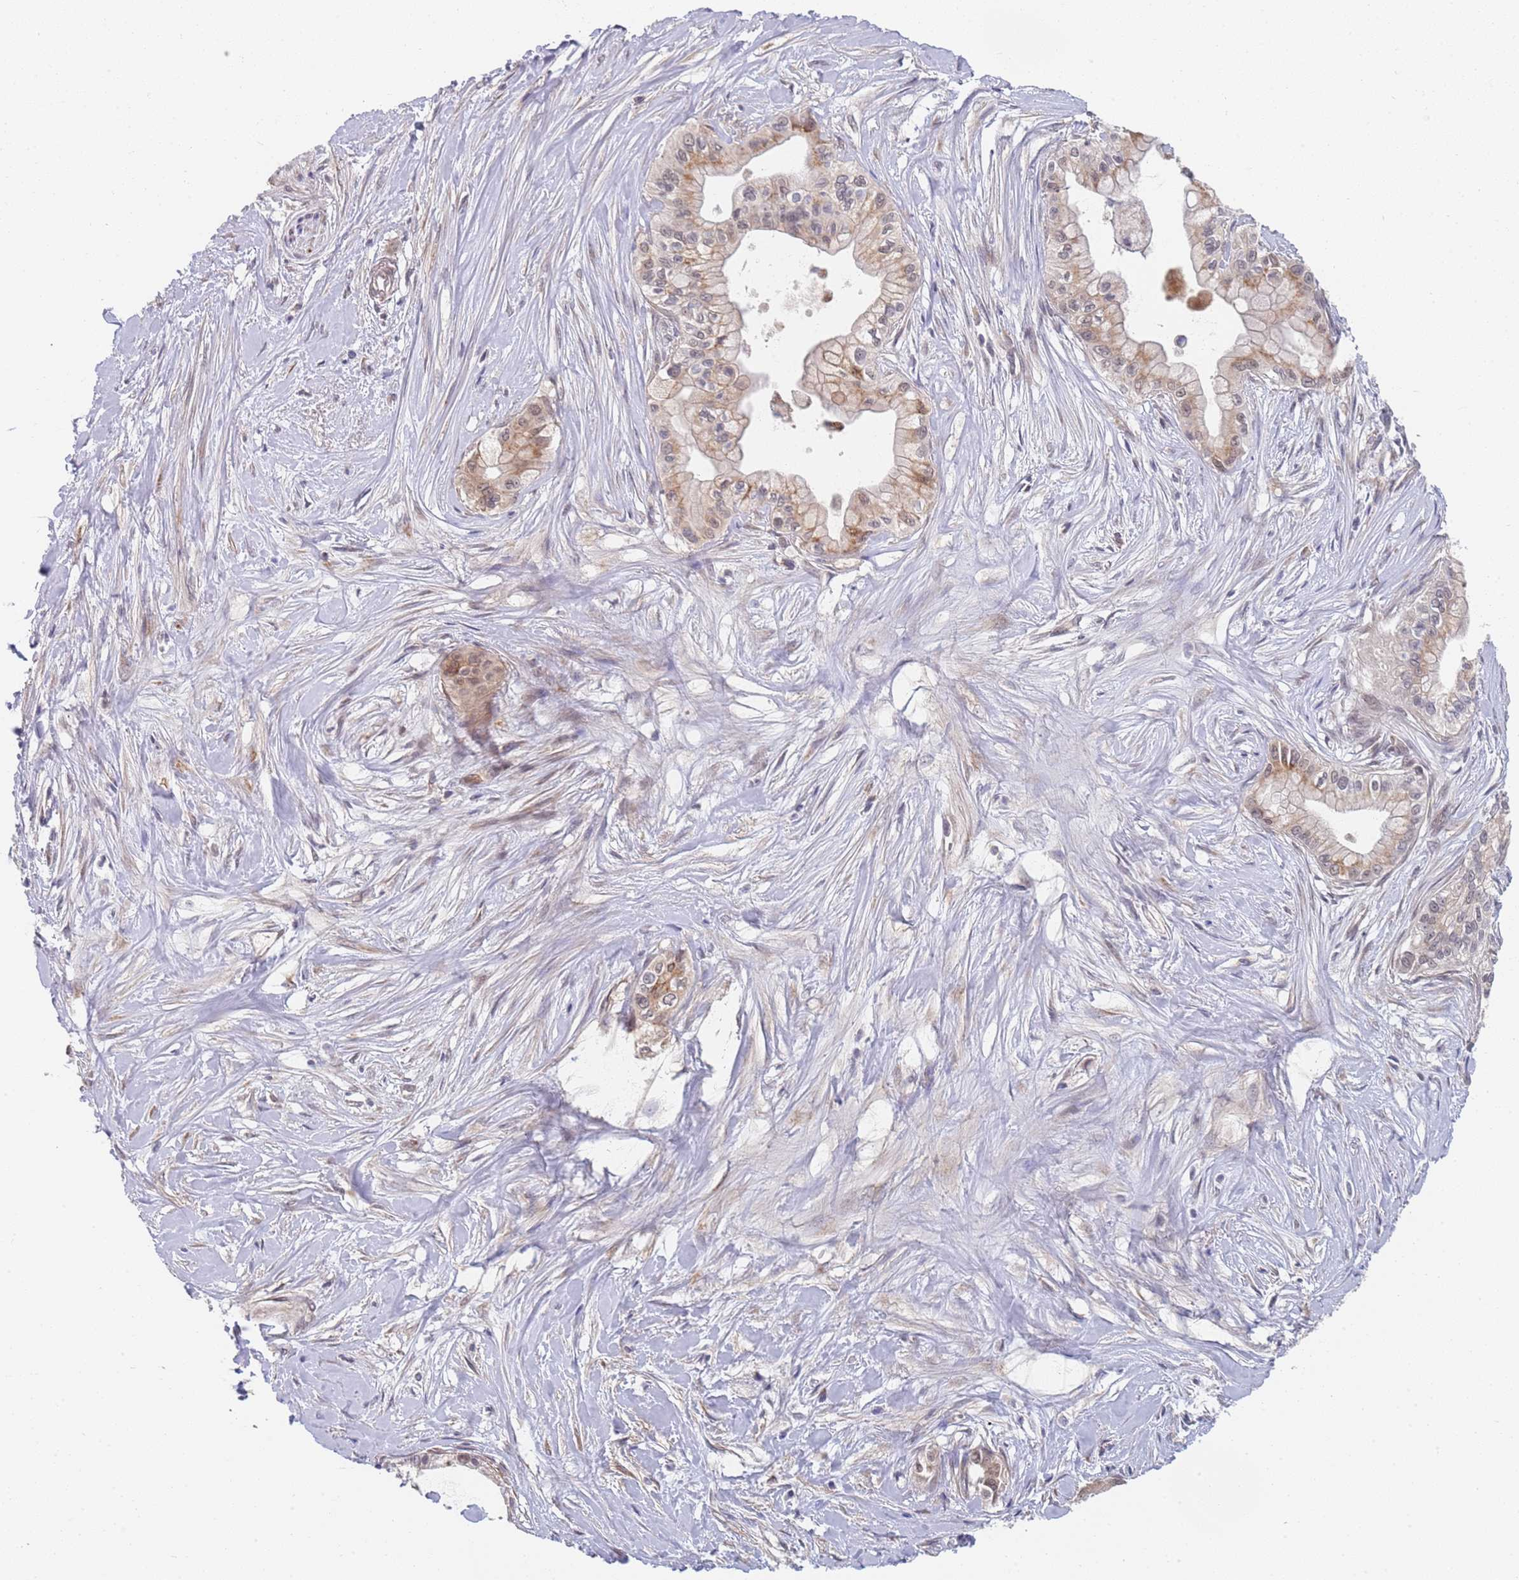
{"staining": {"intensity": "weak", "quantity": "<25%", "location": "cytoplasmic/membranous"}, "tissue": "pancreatic cancer", "cell_type": "Tumor cells", "image_type": "cancer", "snomed": [{"axis": "morphology", "description": "Adenocarcinoma, NOS"}, {"axis": "topography", "description": "Pancreas"}], "caption": "High magnification brightfield microscopy of pancreatic cancer stained with DAB (brown) and counterstained with hematoxylin (blue): tumor cells show no significant positivity.", "gene": "B4GALT4", "patient": {"sex": "male", "age": 78}}